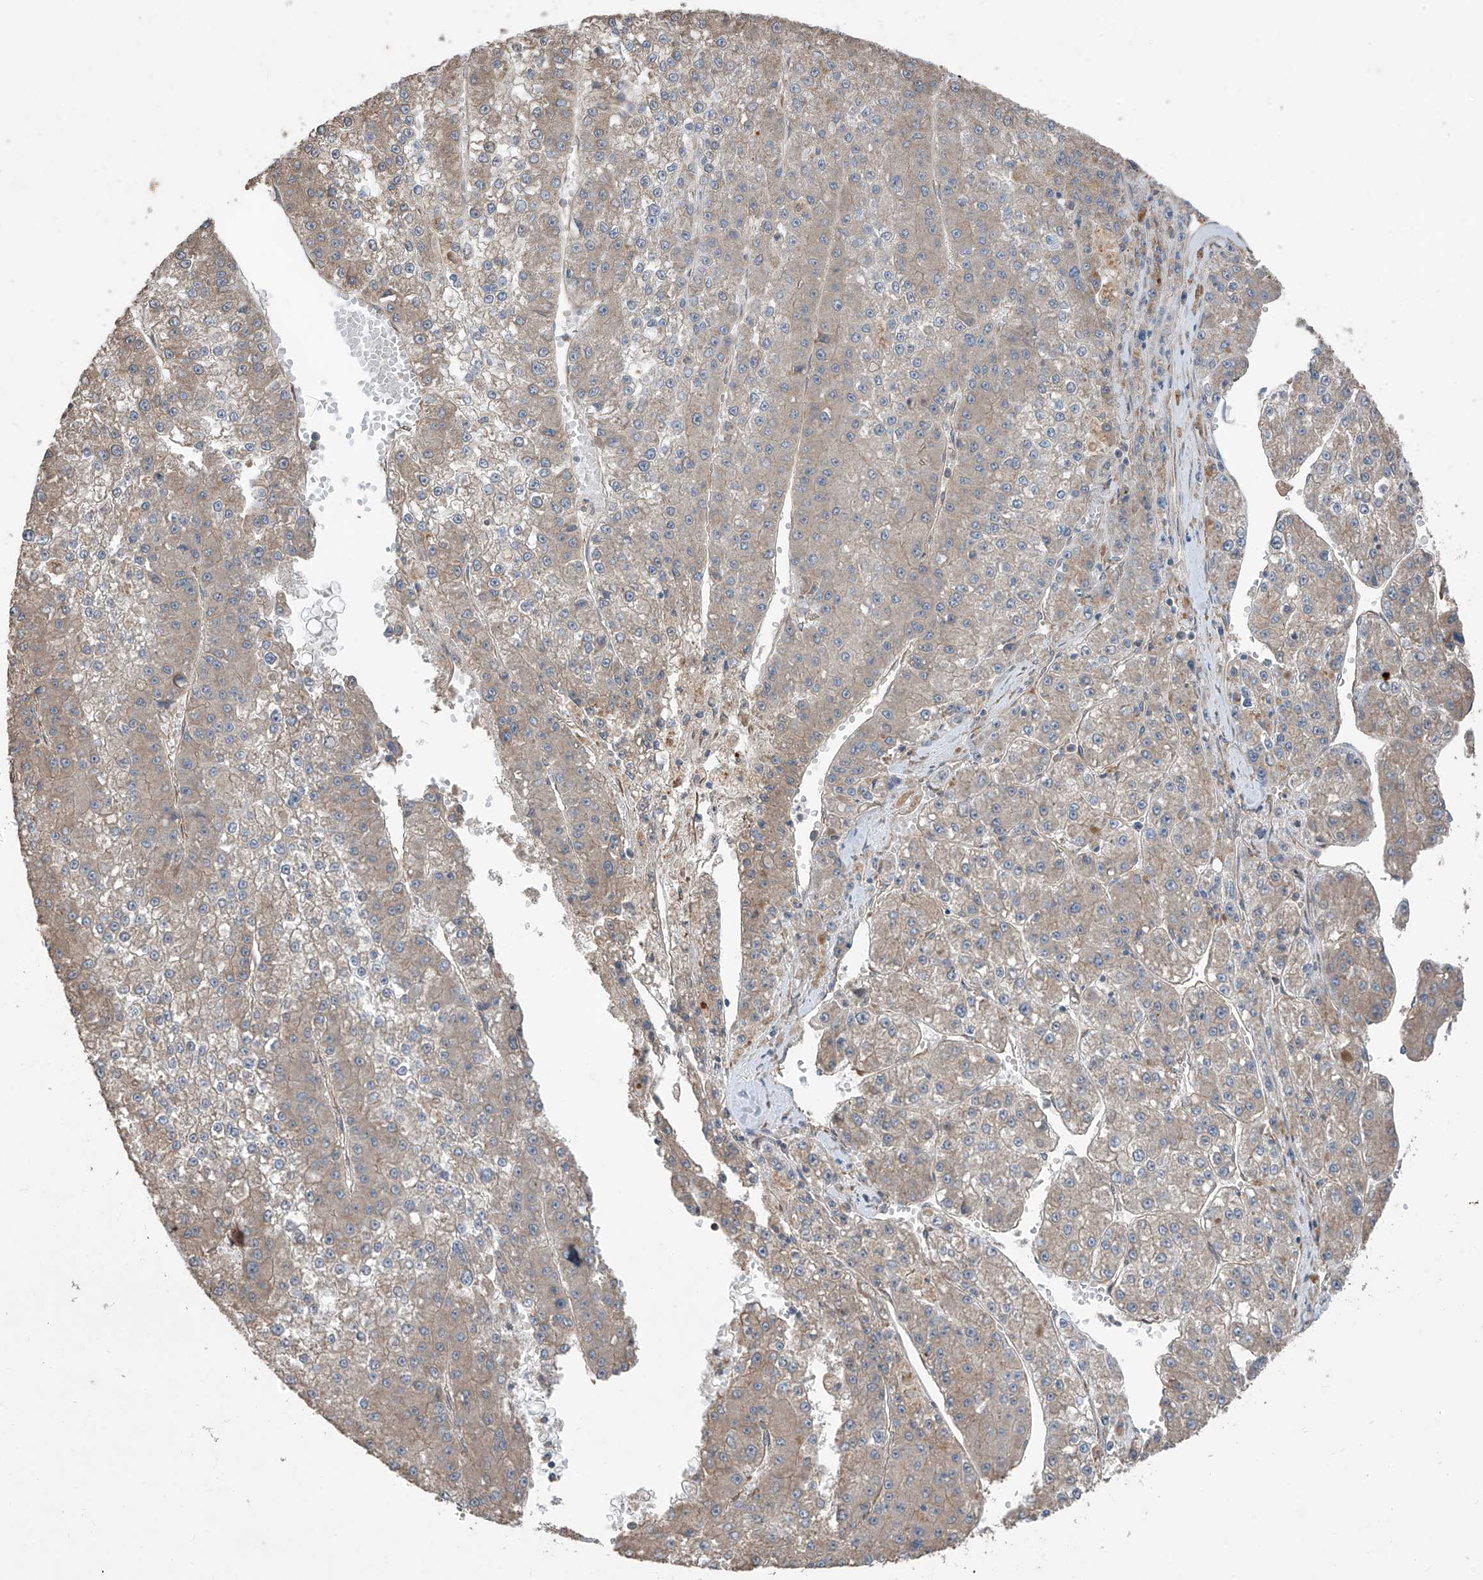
{"staining": {"intensity": "weak", "quantity": "25%-75%", "location": "cytoplasmic/membranous"}, "tissue": "liver cancer", "cell_type": "Tumor cells", "image_type": "cancer", "snomed": [{"axis": "morphology", "description": "Carcinoma, Hepatocellular, NOS"}, {"axis": "topography", "description": "Liver"}], "caption": "Liver hepatocellular carcinoma stained for a protein reveals weak cytoplasmic/membranous positivity in tumor cells.", "gene": "AGBL5", "patient": {"sex": "female", "age": 73}}